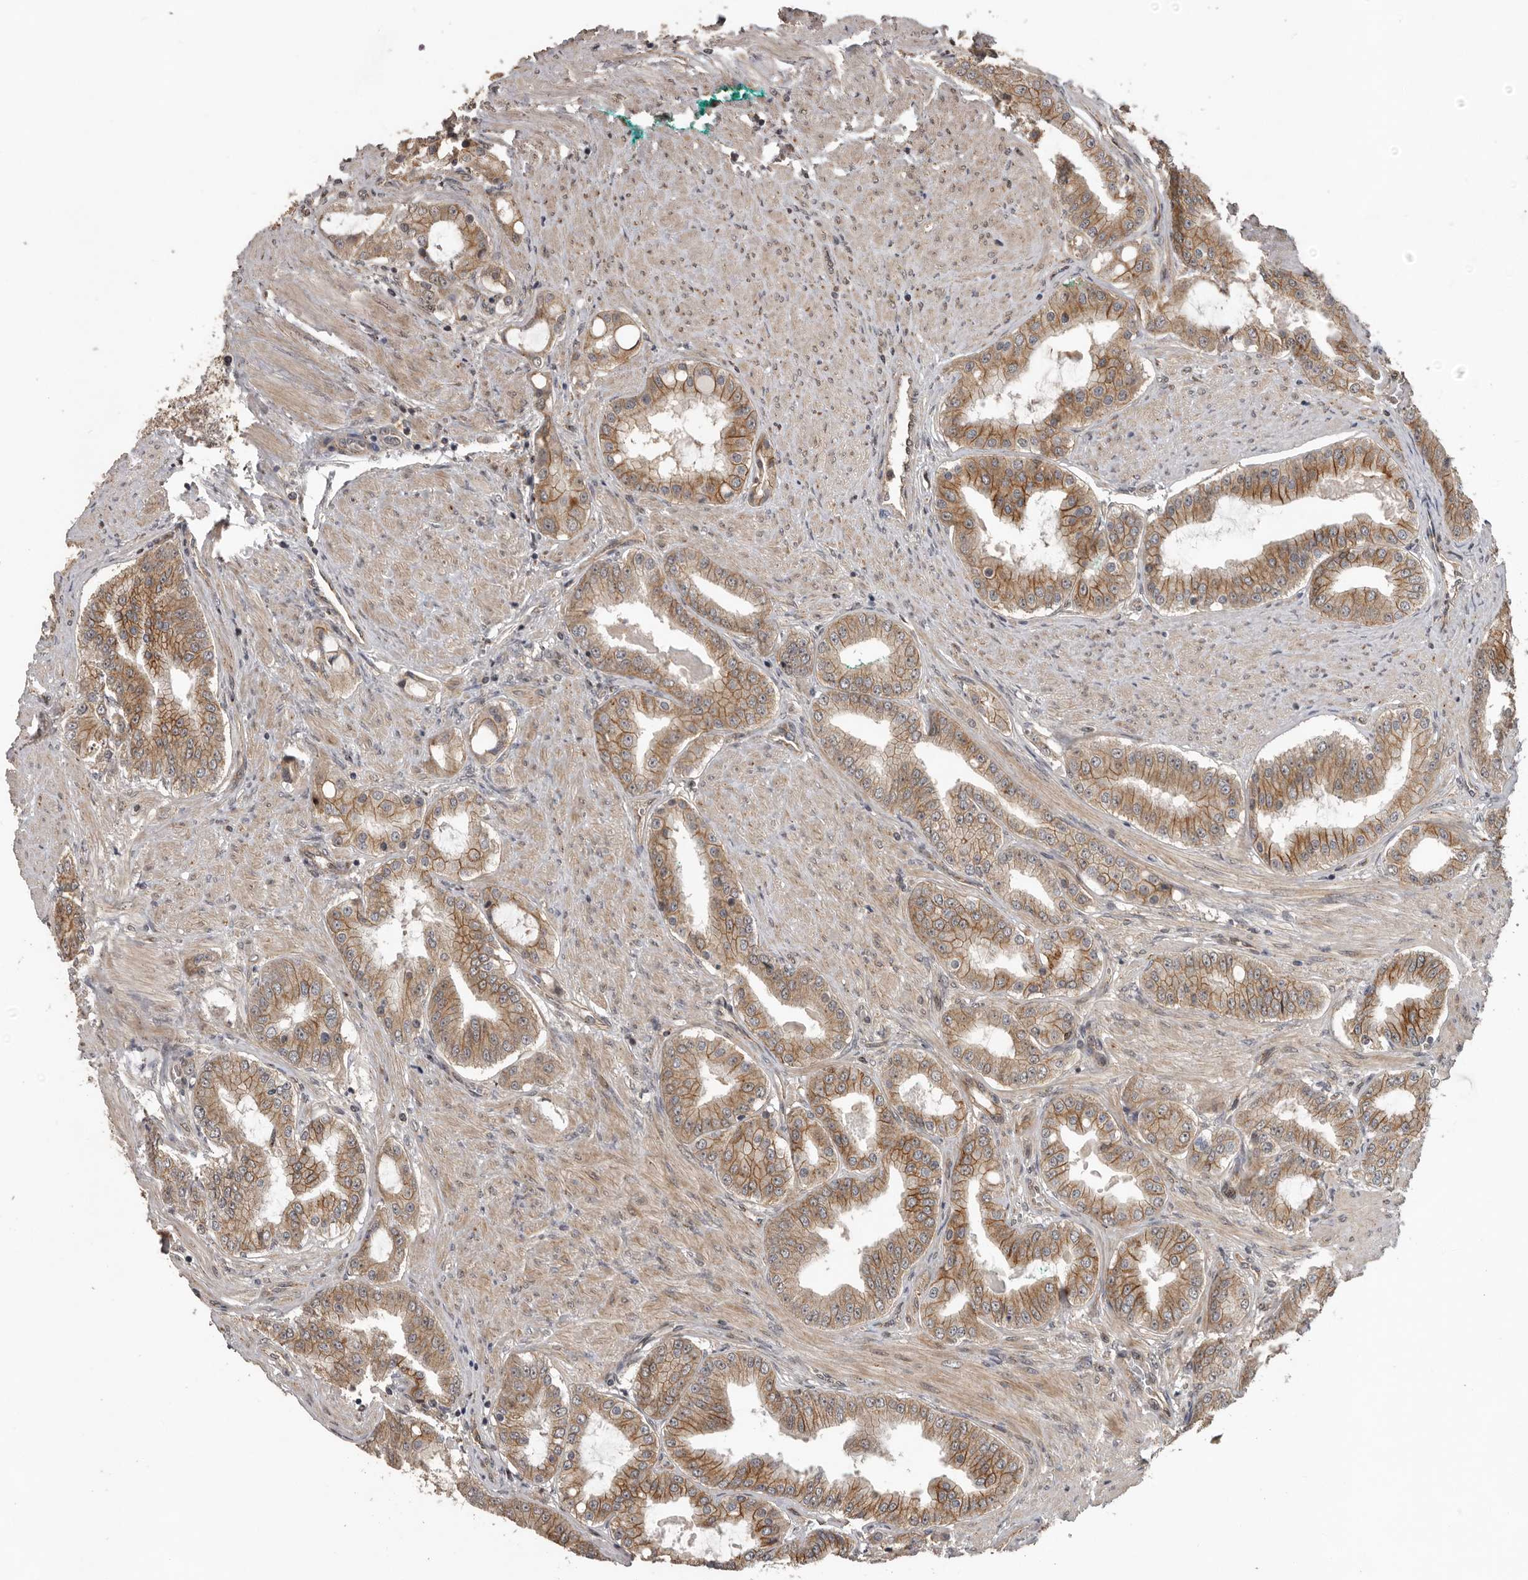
{"staining": {"intensity": "moderate", "quantity": "25%-75%", "location": "cytoplasmic/membranous"}, "tissue": "prostate cancer", "cell_type": "Tumor cells", "image_type": "cancer", "snomed": [{"axis": "morphology", "description": "Adenocarcinoma, High grade"}, {"axis": "topography", "description": "Prostate"}], "caption": "Immunohistochemical staining of human prostate cancer exhibits medium levels of moderate cytoplasmic/membranous protein positivity in about 25%-75% of tumor cells. Ihc stains the protein in brown and the nuclei are stained blue.", "gene": "CEP350", "patient": {"sex": "male", "age": 60}}